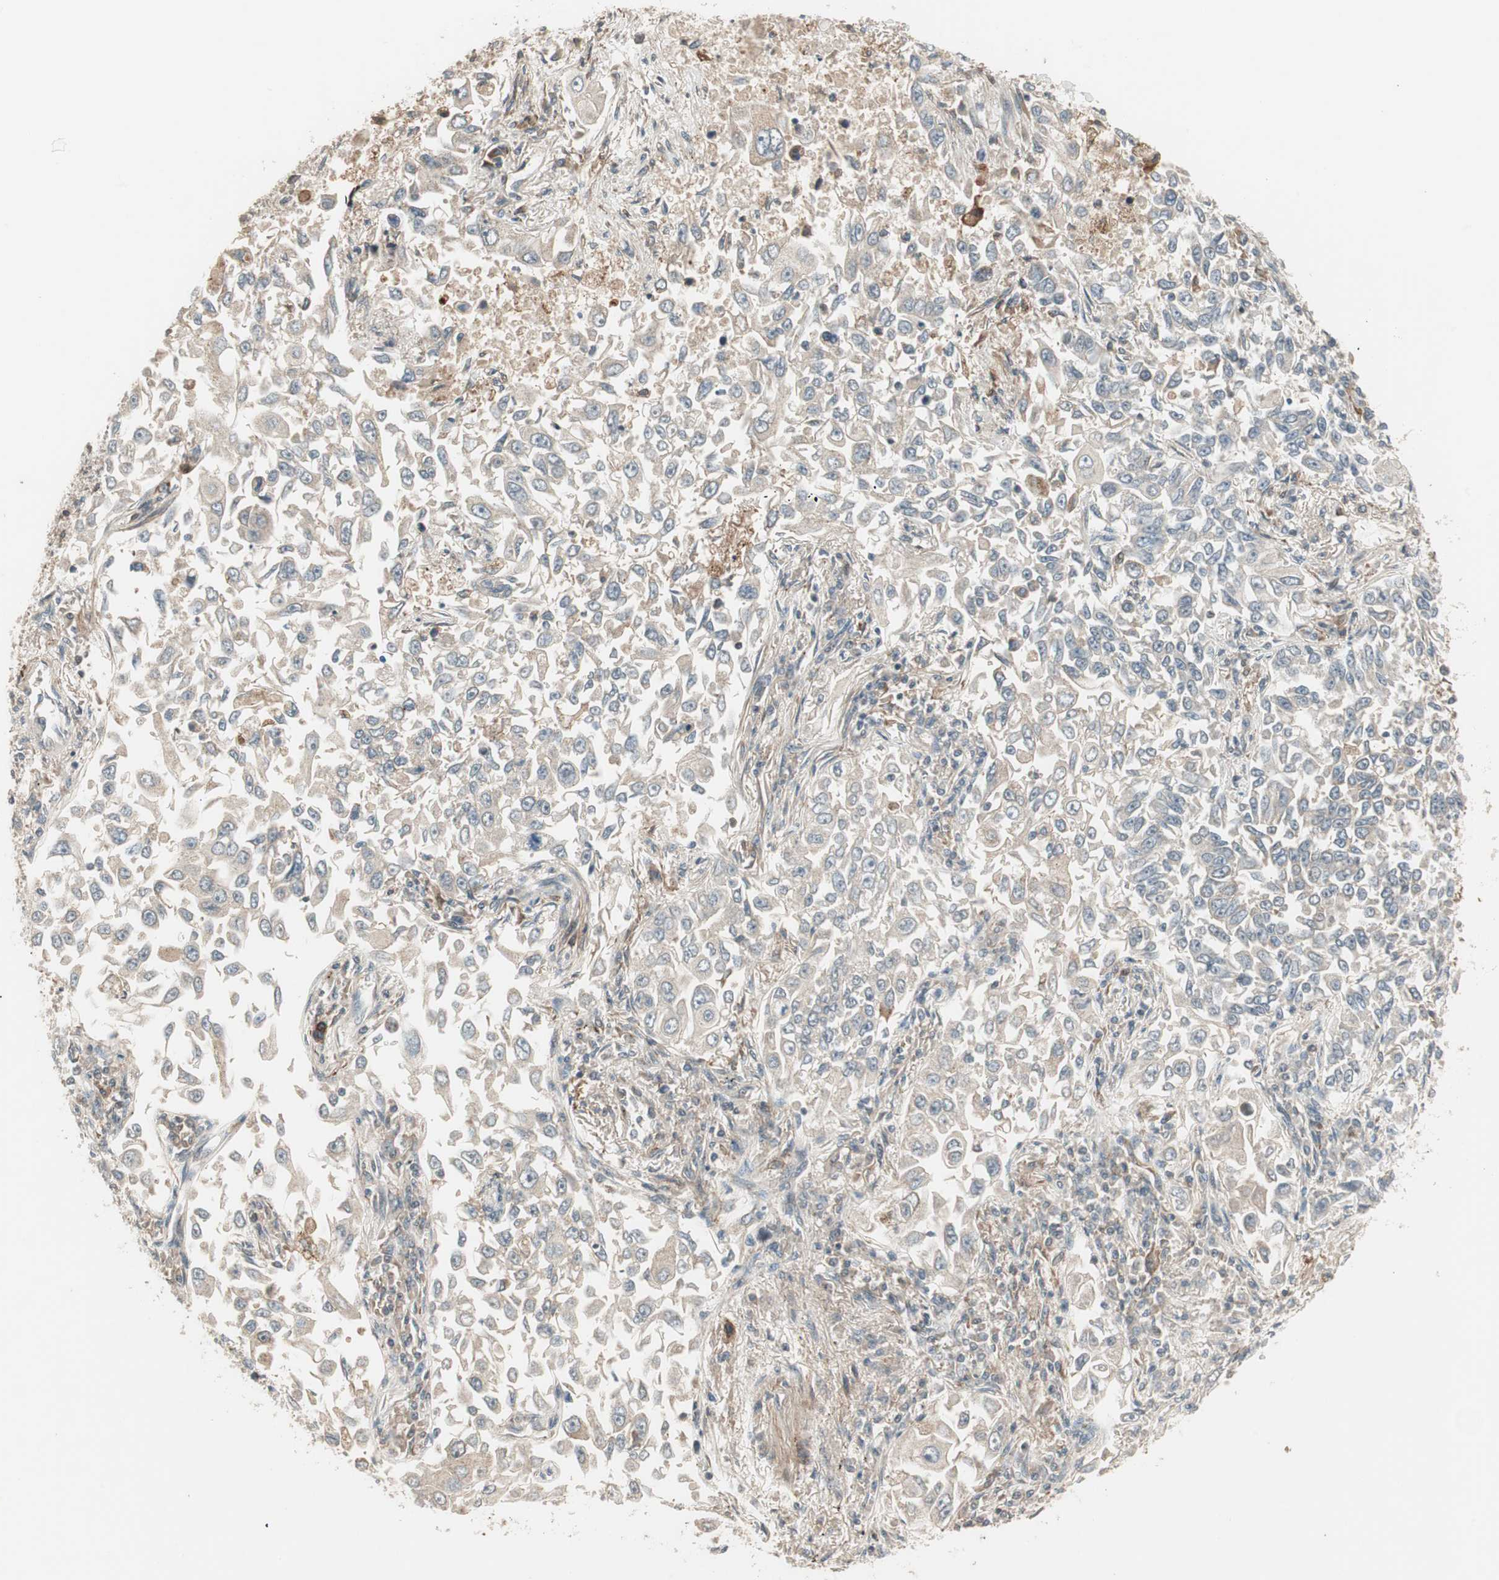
{"staining": {"intensity": "weak", "quantity": ">75%", "location": "cytoplasmic/membranous"}, "tissue": "lung cancer", "cell_type": "Tumor cells", "image_type": "cancer", "snomed": [{"axis": "morphology", "description": "Adenocarcinoma, NOS"}, {"axis": "topography", "description": "Lung"}], "caption": "Brown immunohistochemical staining in human lung cancer (adenocarcinoma) shows weak cytoplasmic/membranous expression in about >75% of tumor cells. (Stains: DAB (3,3'-diaminobenzidine) in brown, nuclei in blue, Microscopy: brightfield microscopy at high magnification).", "gene": "SFRP1", "patient": {"sex": "male", "age": 84}}